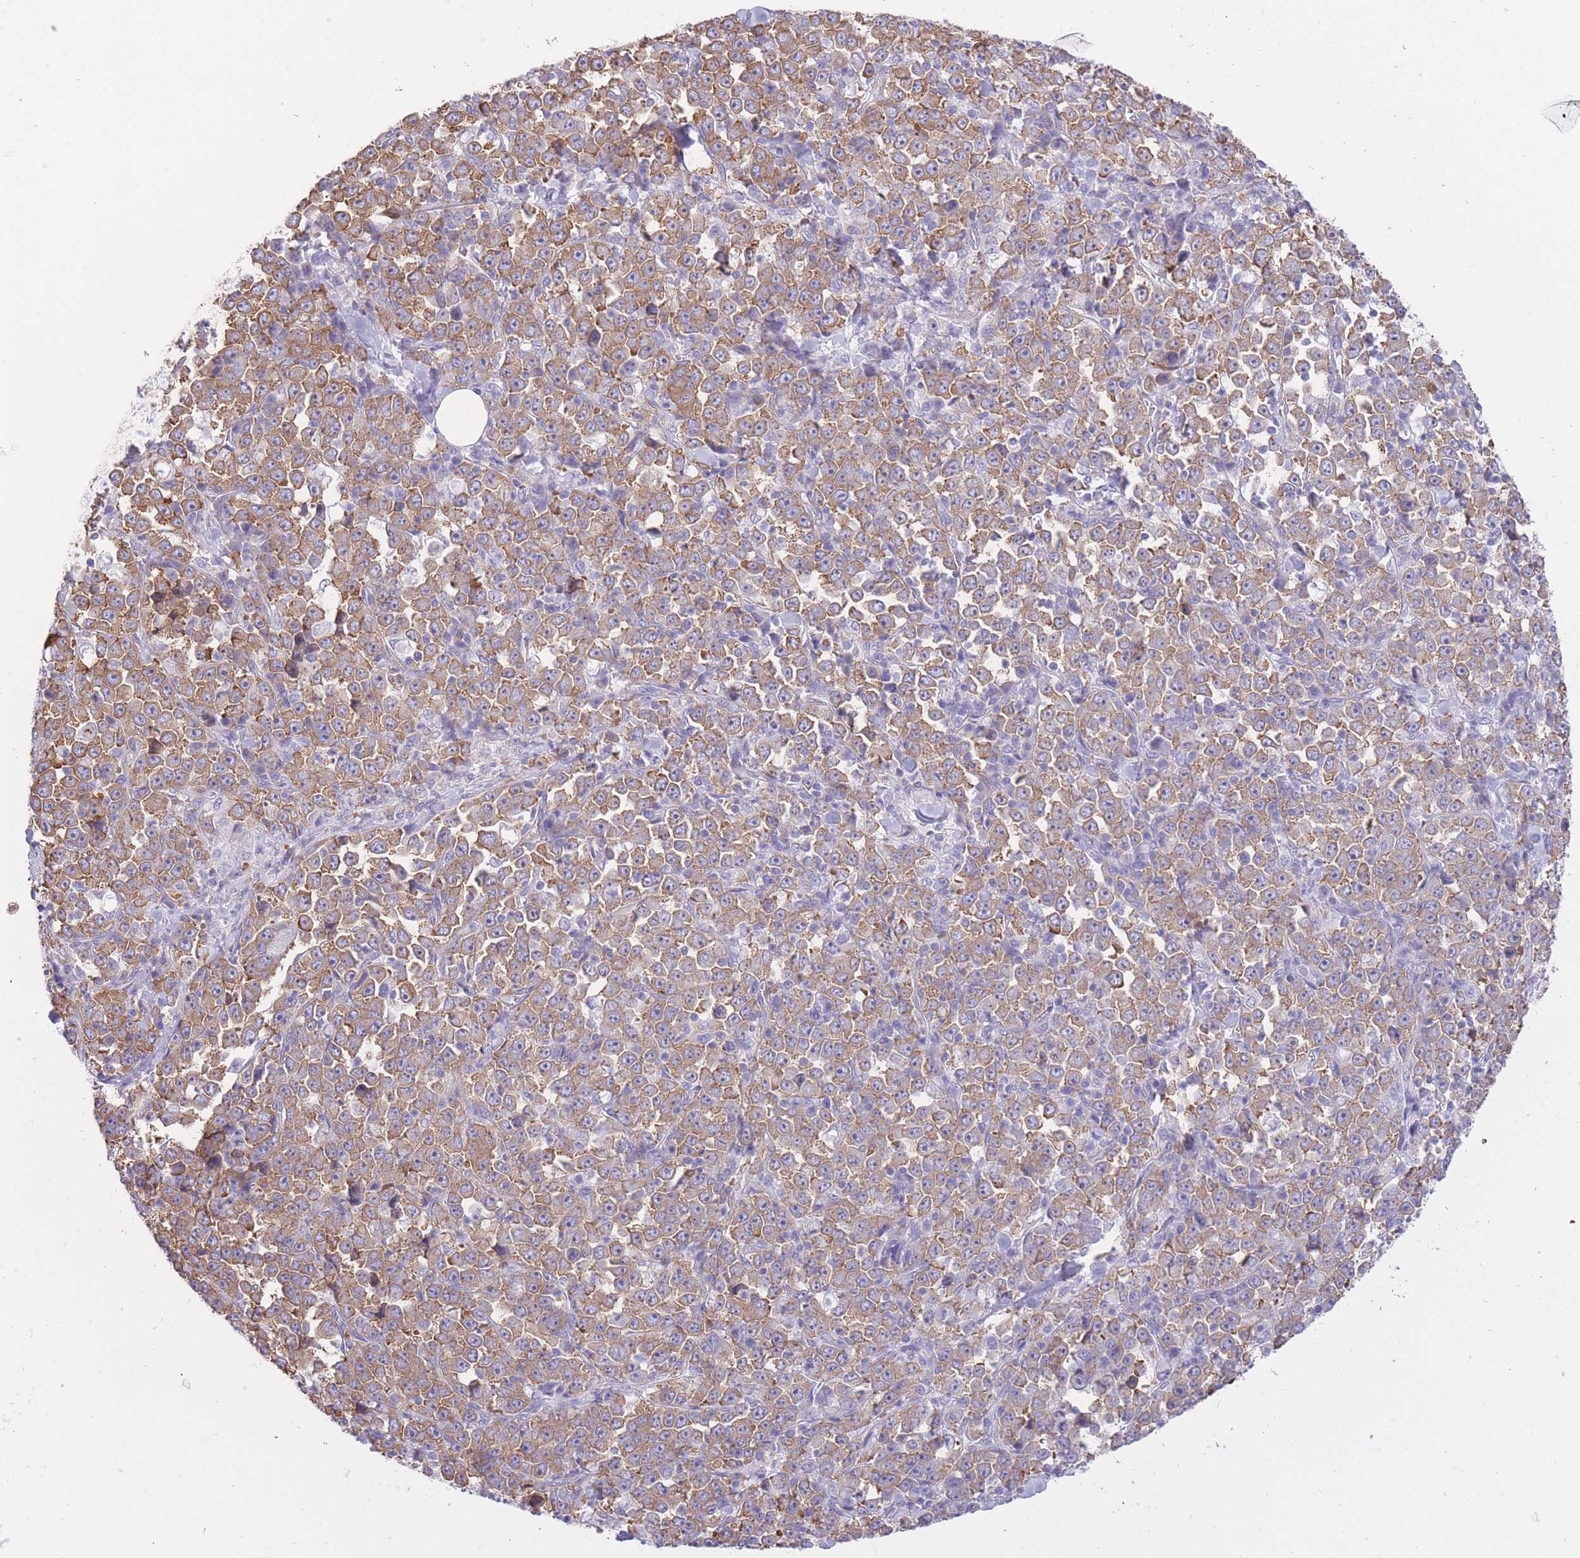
{"staining": {"intensity": "moderate", "quantity": ">75%", "location": "cytoplasmic/membranous"}, "tissue": "stomach cancer", "cell_type": "Tumor cells", "image_type": "cancer", "snomed": [{"axis": "morphology", "description": "Normal tissue, NOS"}, {"axis": "morphology", "description": "Adenocarcinoma, NOS"}, {"axis": "topography", "description": "Stomach, upper"}, {"axis": "topography", "description": "Stomach"}], "caption": "A histopathology image of stomach cancer (adenocarcinoma) stained for a protein demonstrates moderate cytoplasmic/membranous brown staining in tumor cells.", "gene": "ZNF501", "patient": {"sex": "male", "age": 59}}